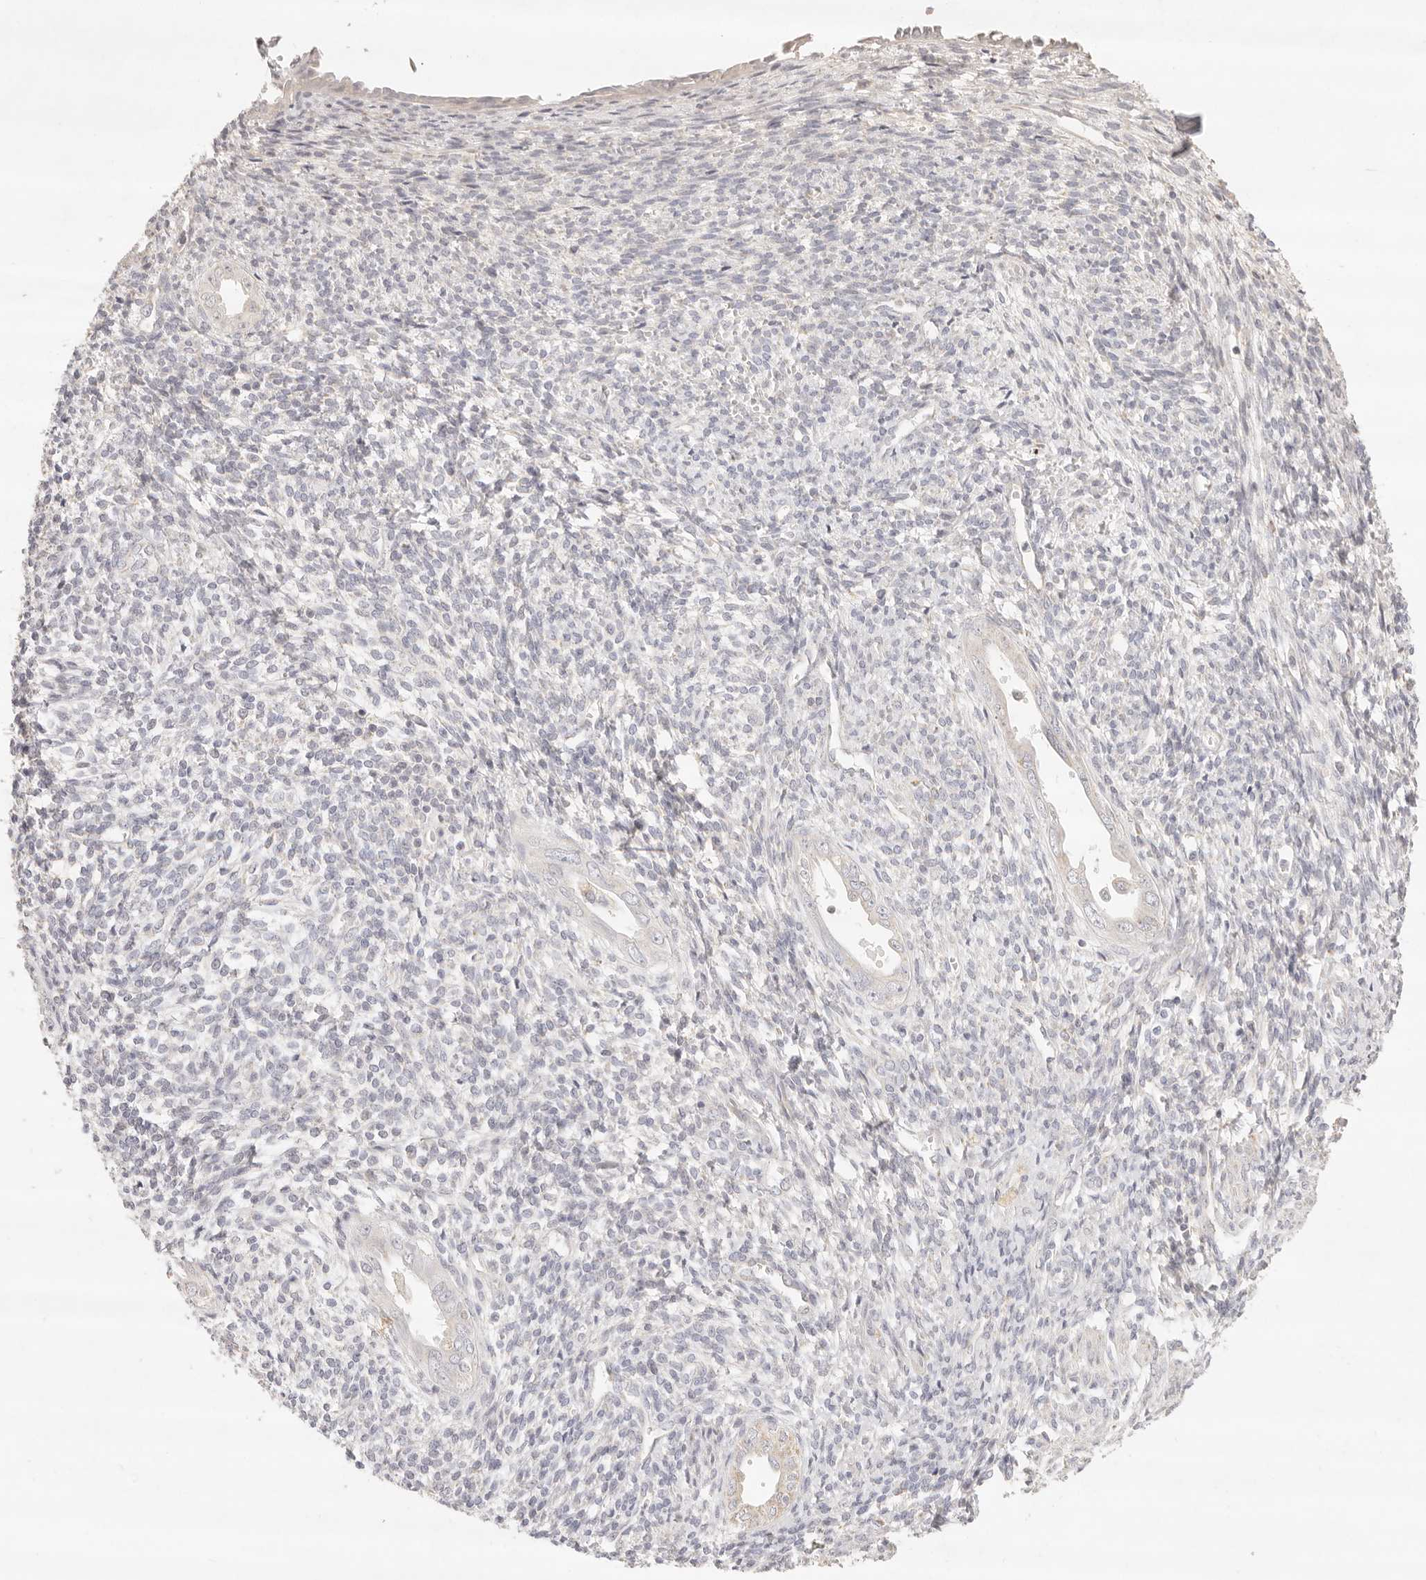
{"staining": {"intensity": "negative", "quantity": "none", "location": "none"}, "tissue": "endometrium", "cell_type": "Cells in endometrial stroma", "image_type": "normal", "snomed": [{"axis": "morphology", "description": "Normal tissue, NOS"}, {"axis": "topography", "description": "Endometrium"}], "caption": "IHC image of unremarkable human endometrium stained for a protein (brown), which demonstrates no staining in cells in endometrial stroma. (Stains: DAB (3,3'-diaminobenzidine) IHC with hematoxylin counter stain, Microscopy: brightfield microscopy at high magnification).", "gene": "GPR156", "patient": {"sex": "female", "age": 66}}